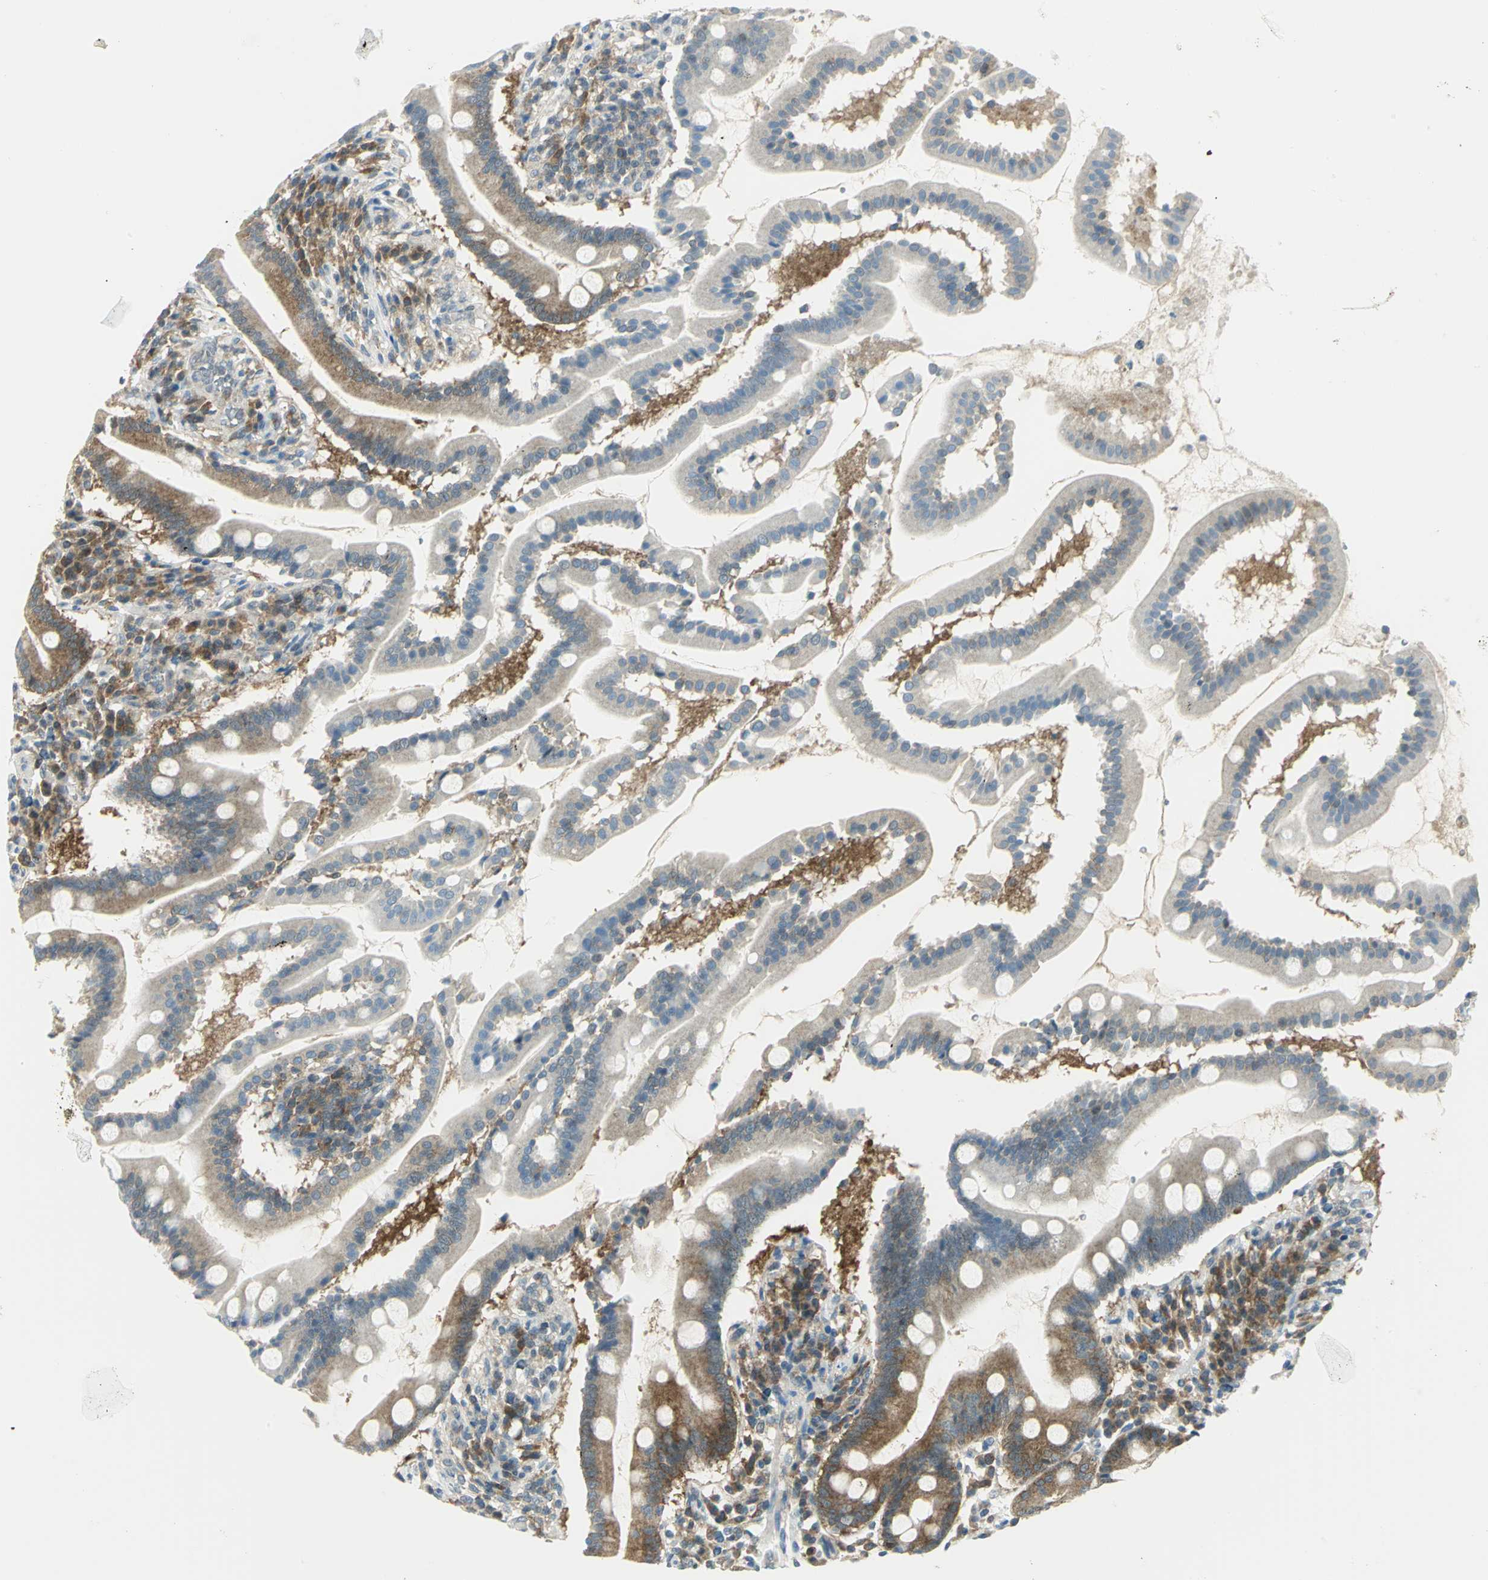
{"staining": {"intensity": "moderate", "quantity": "<25%", "location": "cytoplasmic/membranous"}, "tissue": "duodenum", "cell_type": "Glandular cells", "image_type": "normal", "snomed": [{"axis": "morphology", "description": "Normal tissue, NOS"}, {"axis": "topography", "description": "Duodenum"}], "caption": "Brown immunohistochemical staining in normal human duodenum demonstrates moderate cytoplasmic/membranous staining in approximately <25% of glandular cells. Ihc stains the protein in brown and the nuclei are stained blue.", "gene": "ALDOA", "patient": {"sex": "male", "age": 50}}